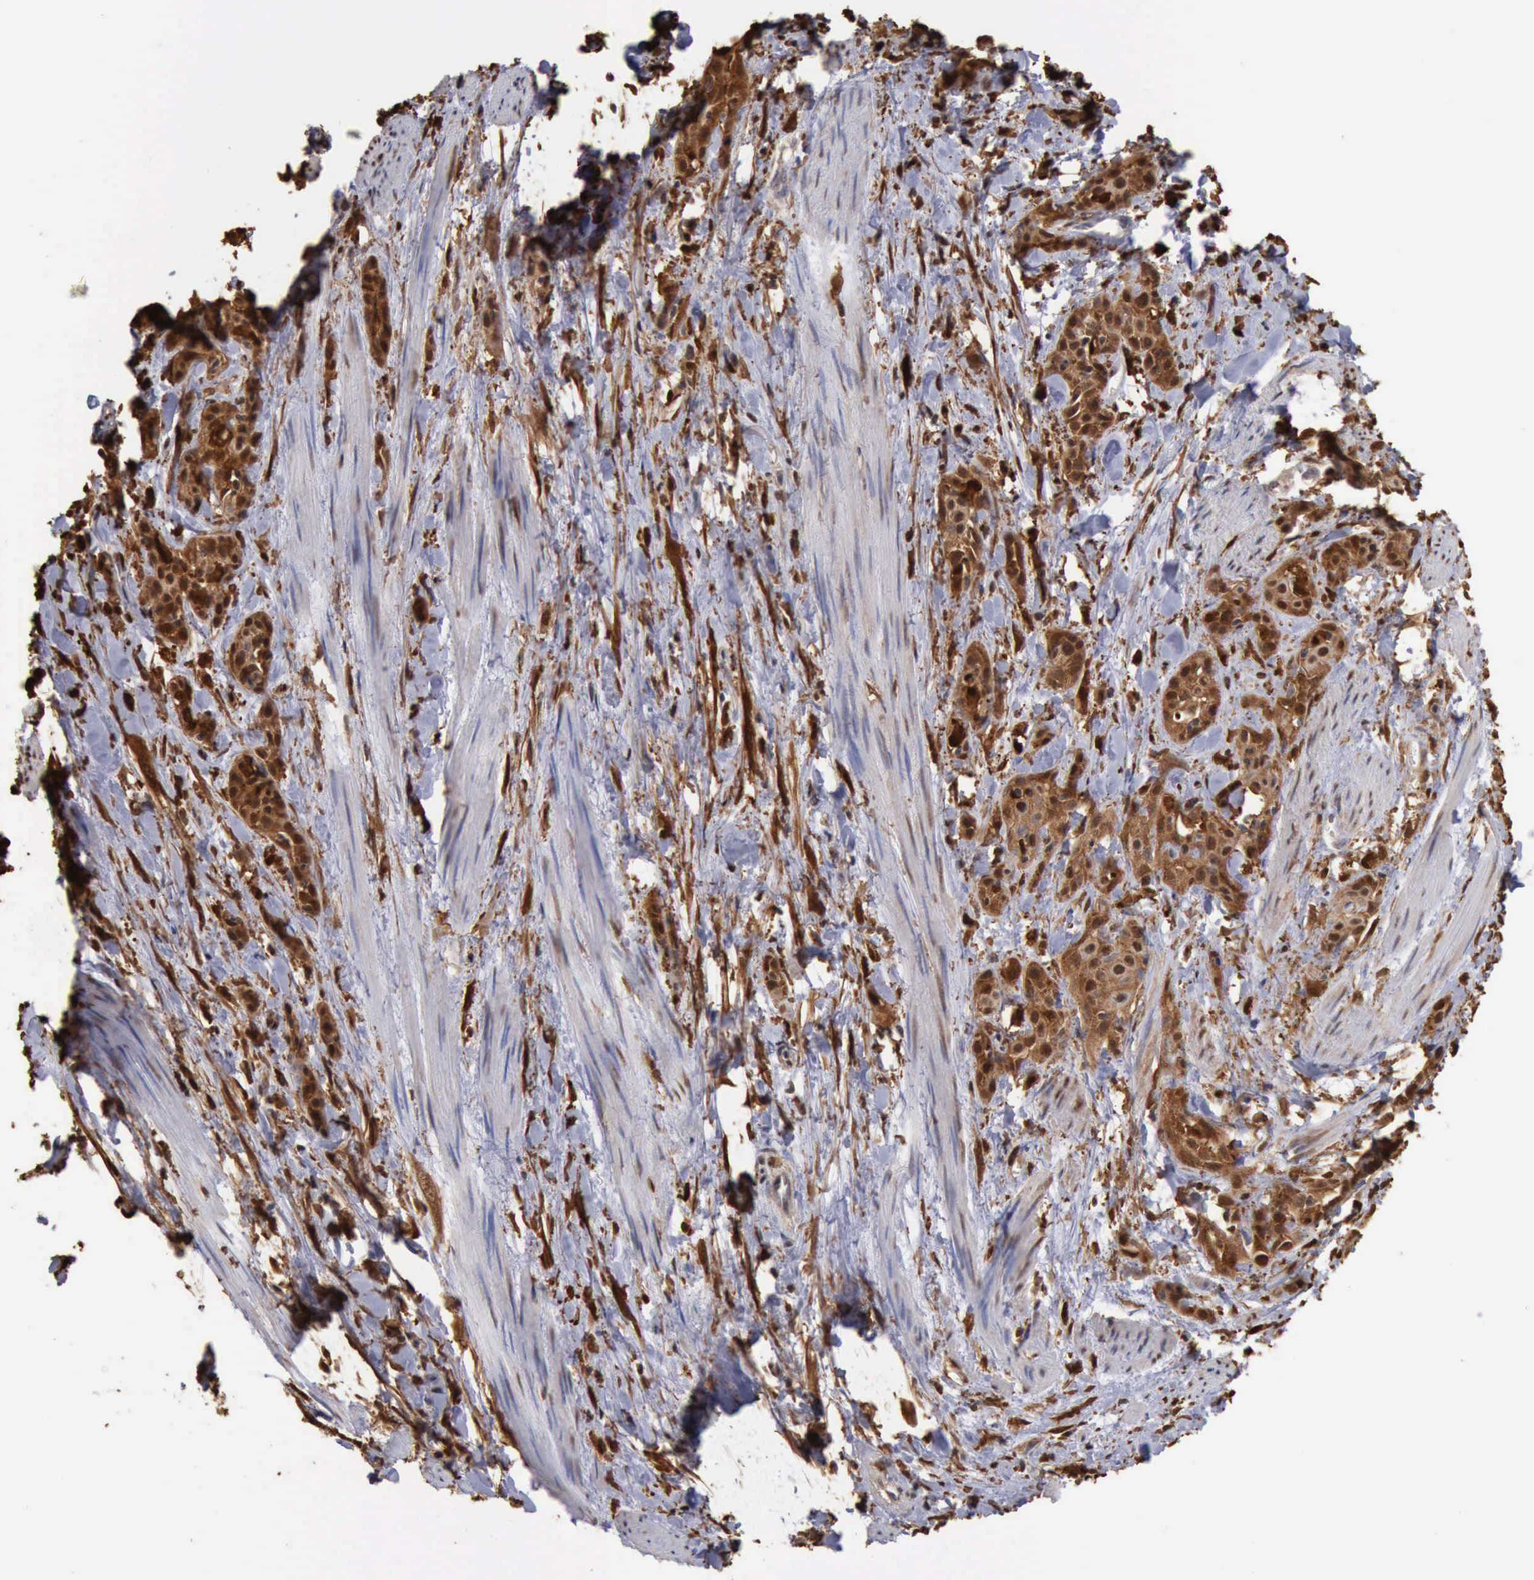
{"staining": {"intensity": "moderate", "quantity": ">75%", "location": "cytoplasmic/membranous,nuclear"}, "tissue": "skin cancer", "cell_type": "Tumor cells", "image_type": "cancer", "snomed": [{"axis": "morphology", "description": "Squamous cell carcinoma, NOS"}, {"axis": "topography", "description": "Skin"}, {"axis": "topography", "description": "Anal"}], "caption": "Skin cancer (squamous cell carcinoma) stained for a protein shows moderate cytoplasmic/membranous and nuclear positivity in tumor cells.", "gene": "STAT1", "patient": {"sex": "male", "age": 64}}